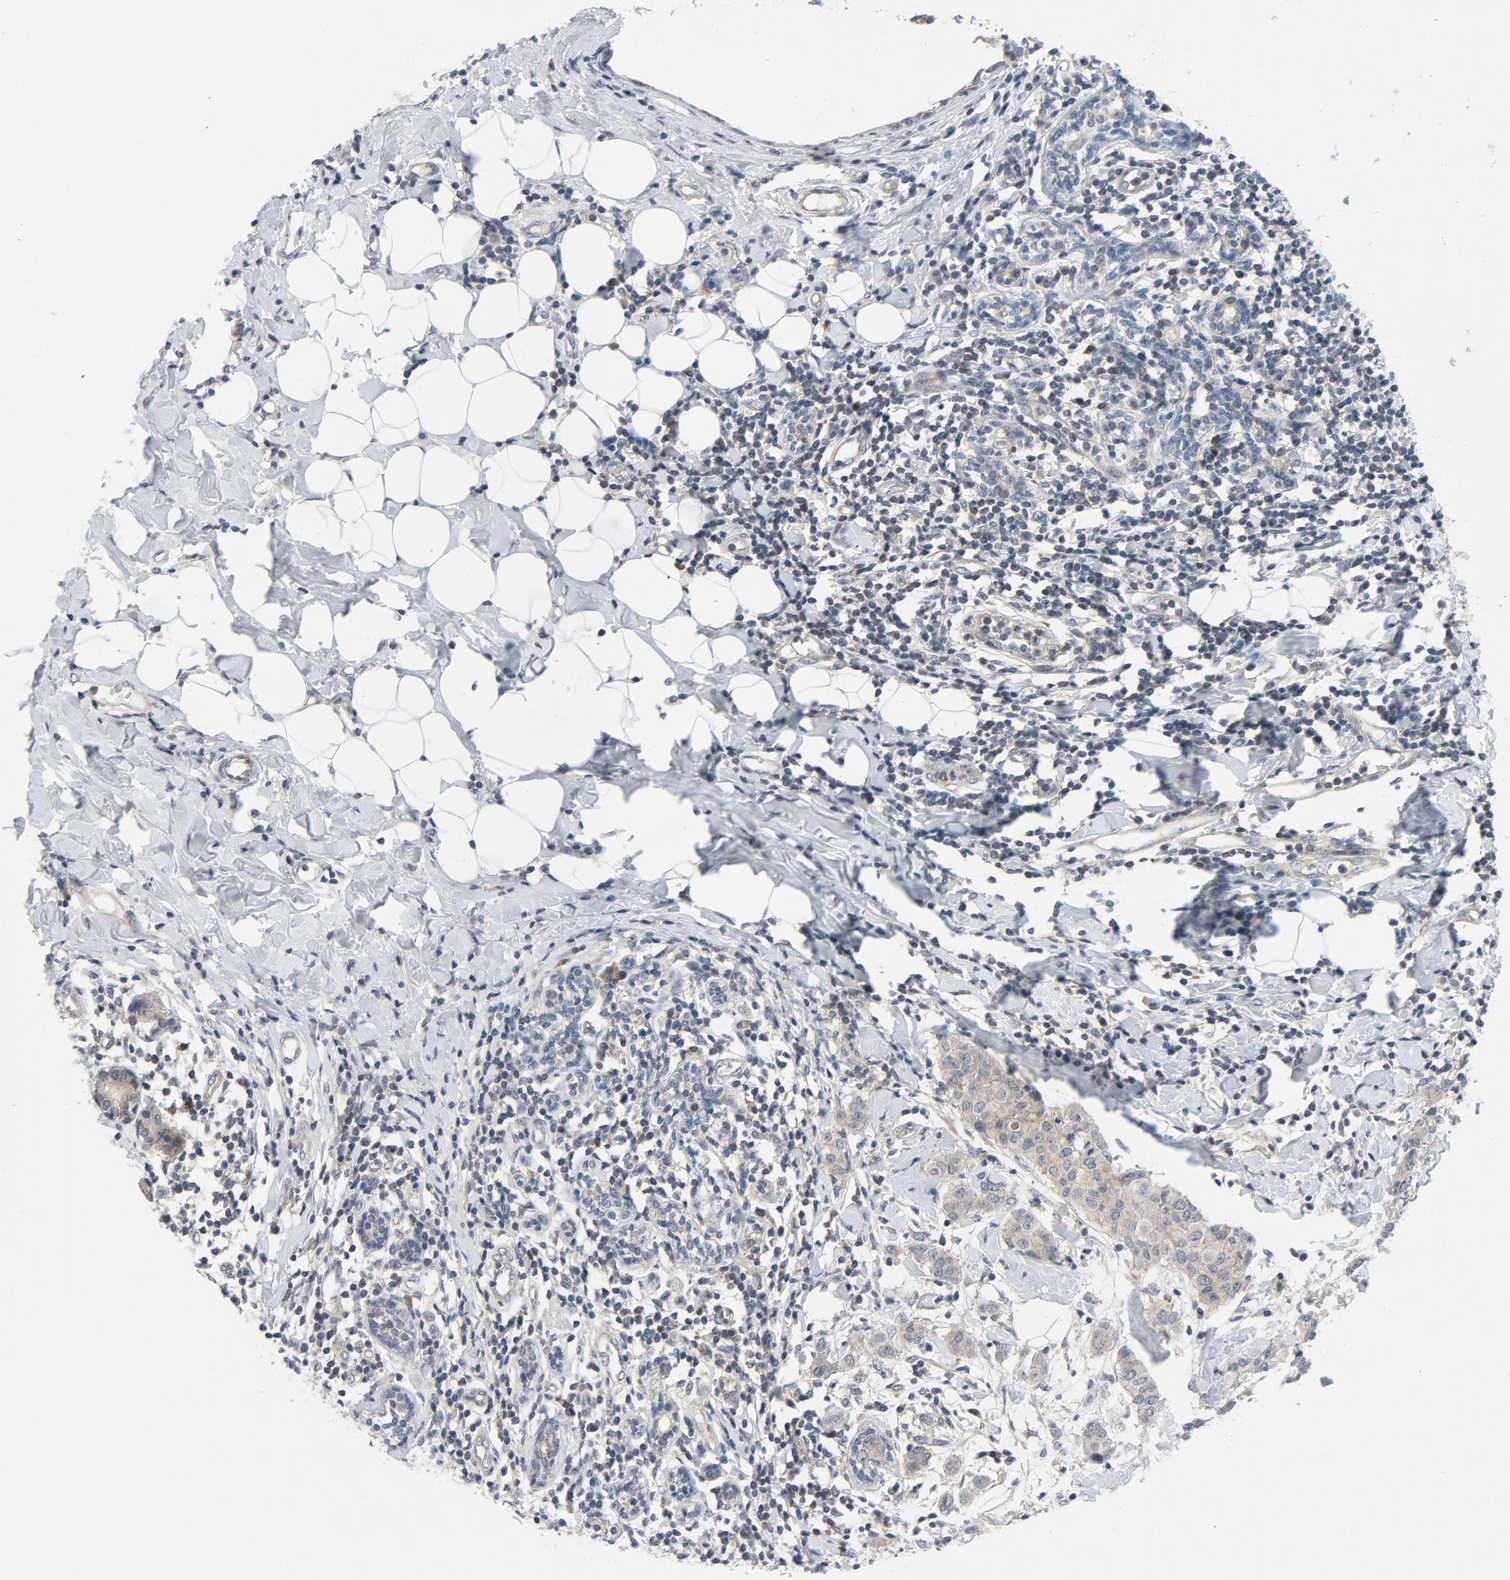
{"staining": {"intensity": "weak", "quantity": ">75%", "location": "cytoplasmic/membranous"}, "tissue": "breast cancer", "cell_type": "Tumor cells", "image_type": "cancer", "snomed": [{"axis": "morphology", "description": "Duct carcinoma"}, {"axis": "topography", "description": "Breast"}], "caption": "Immunohistochemistry (DAB) staining of human breast cancer demonstrates weak cytoplasmic/membranous protein positivity in about >75% of tumor cells.", "gene": "TSG101", "patient": {"sex": "female", "age": 40}}